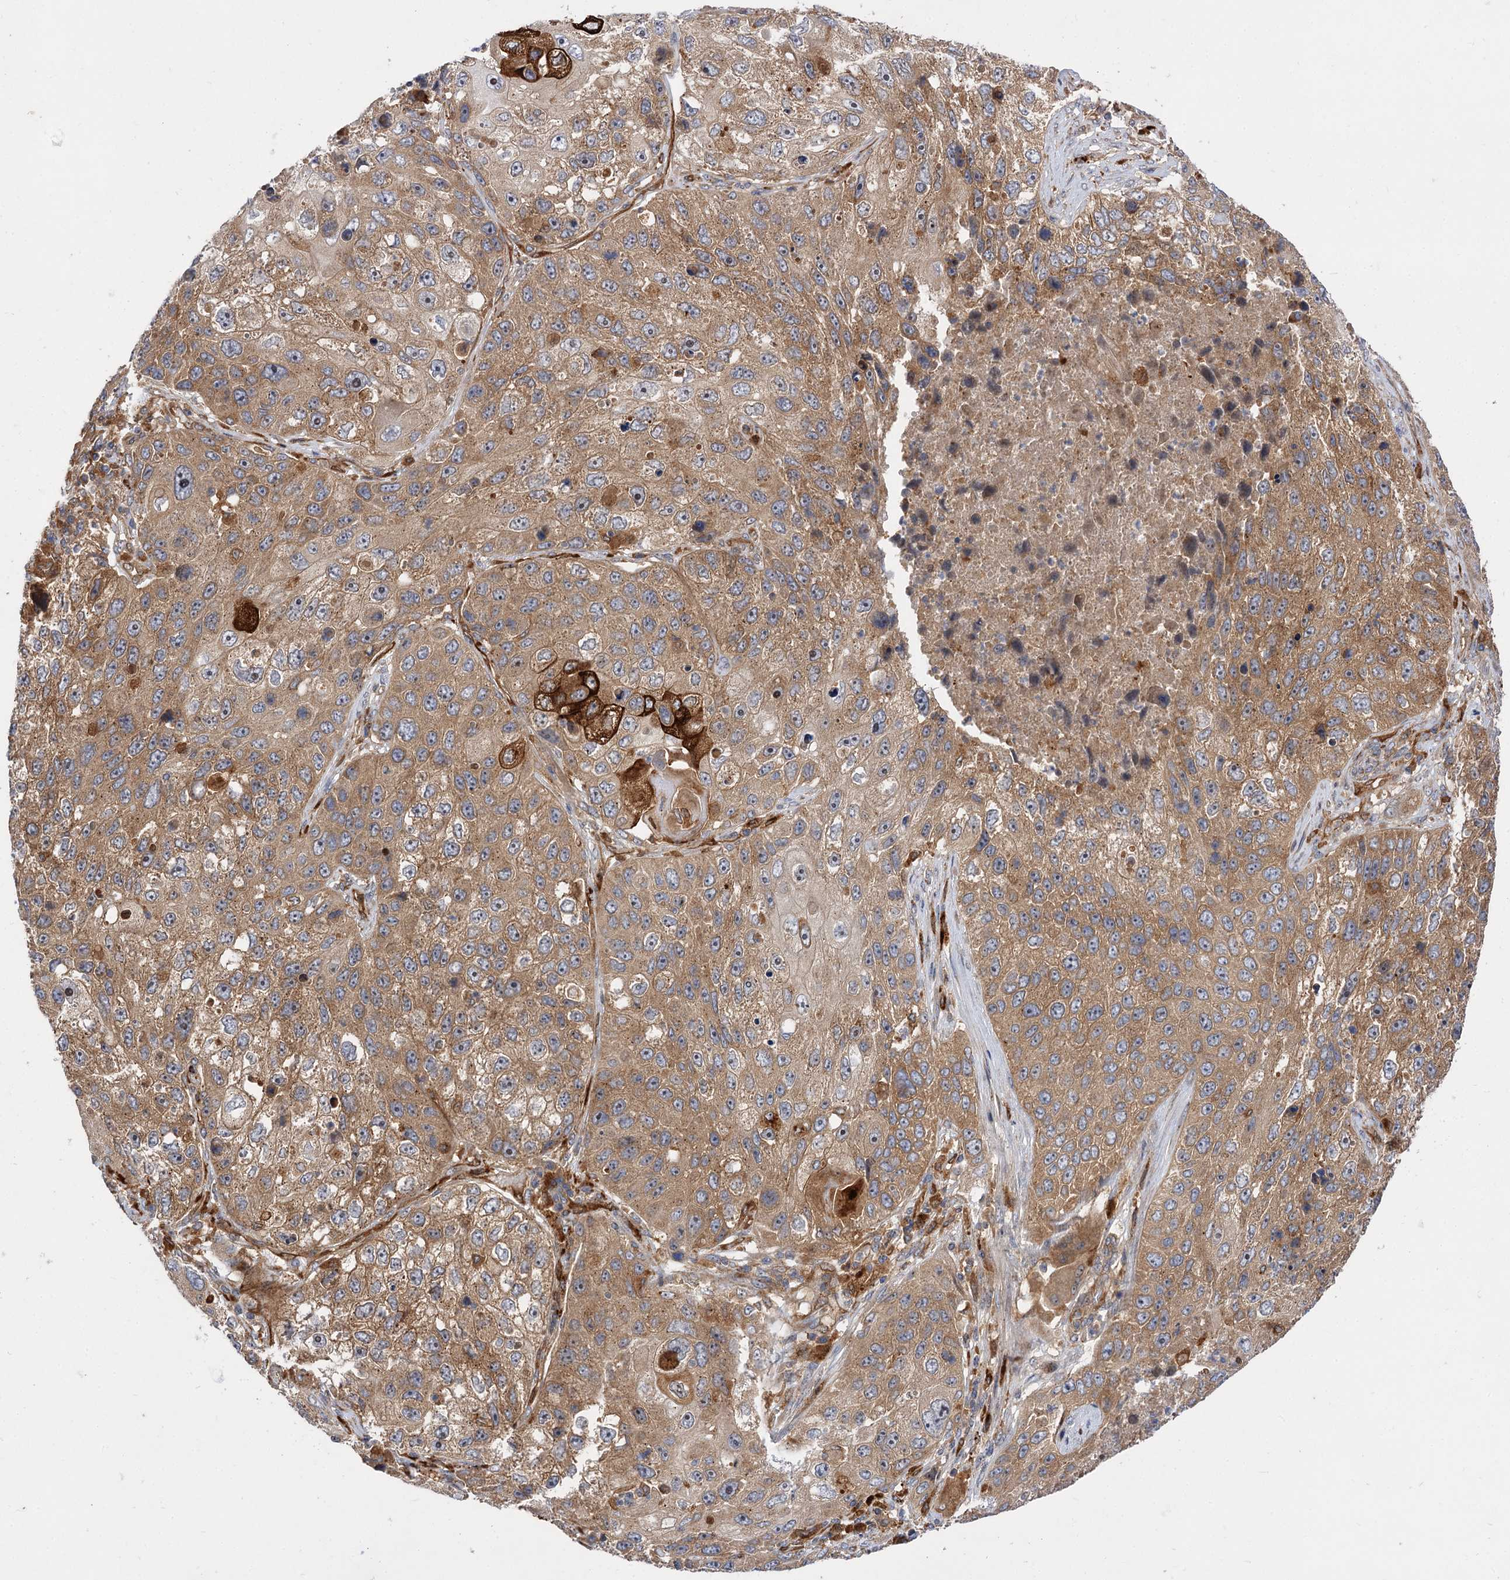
{"staining": {"intensity": "moderate", "quantity": ">75%", "location": "cytoplasmic/membranous"}, "tissue": "lung cancer", "cell_type": "Tumor cells", "image_type": "cancer", "snomed": [{"axis": "morphology", "description": "Squamous cell carcinoma, NOS"}, {"axis": "topography", "description": "Lung"}], "caption": "A medium amount of moderate cytoplasmic/membranous expression is identified in approximately >75% of tumor cells in lung cancer tissue.", "gene": "PATL1", "patient": {"sex": "male", "age": 61}}